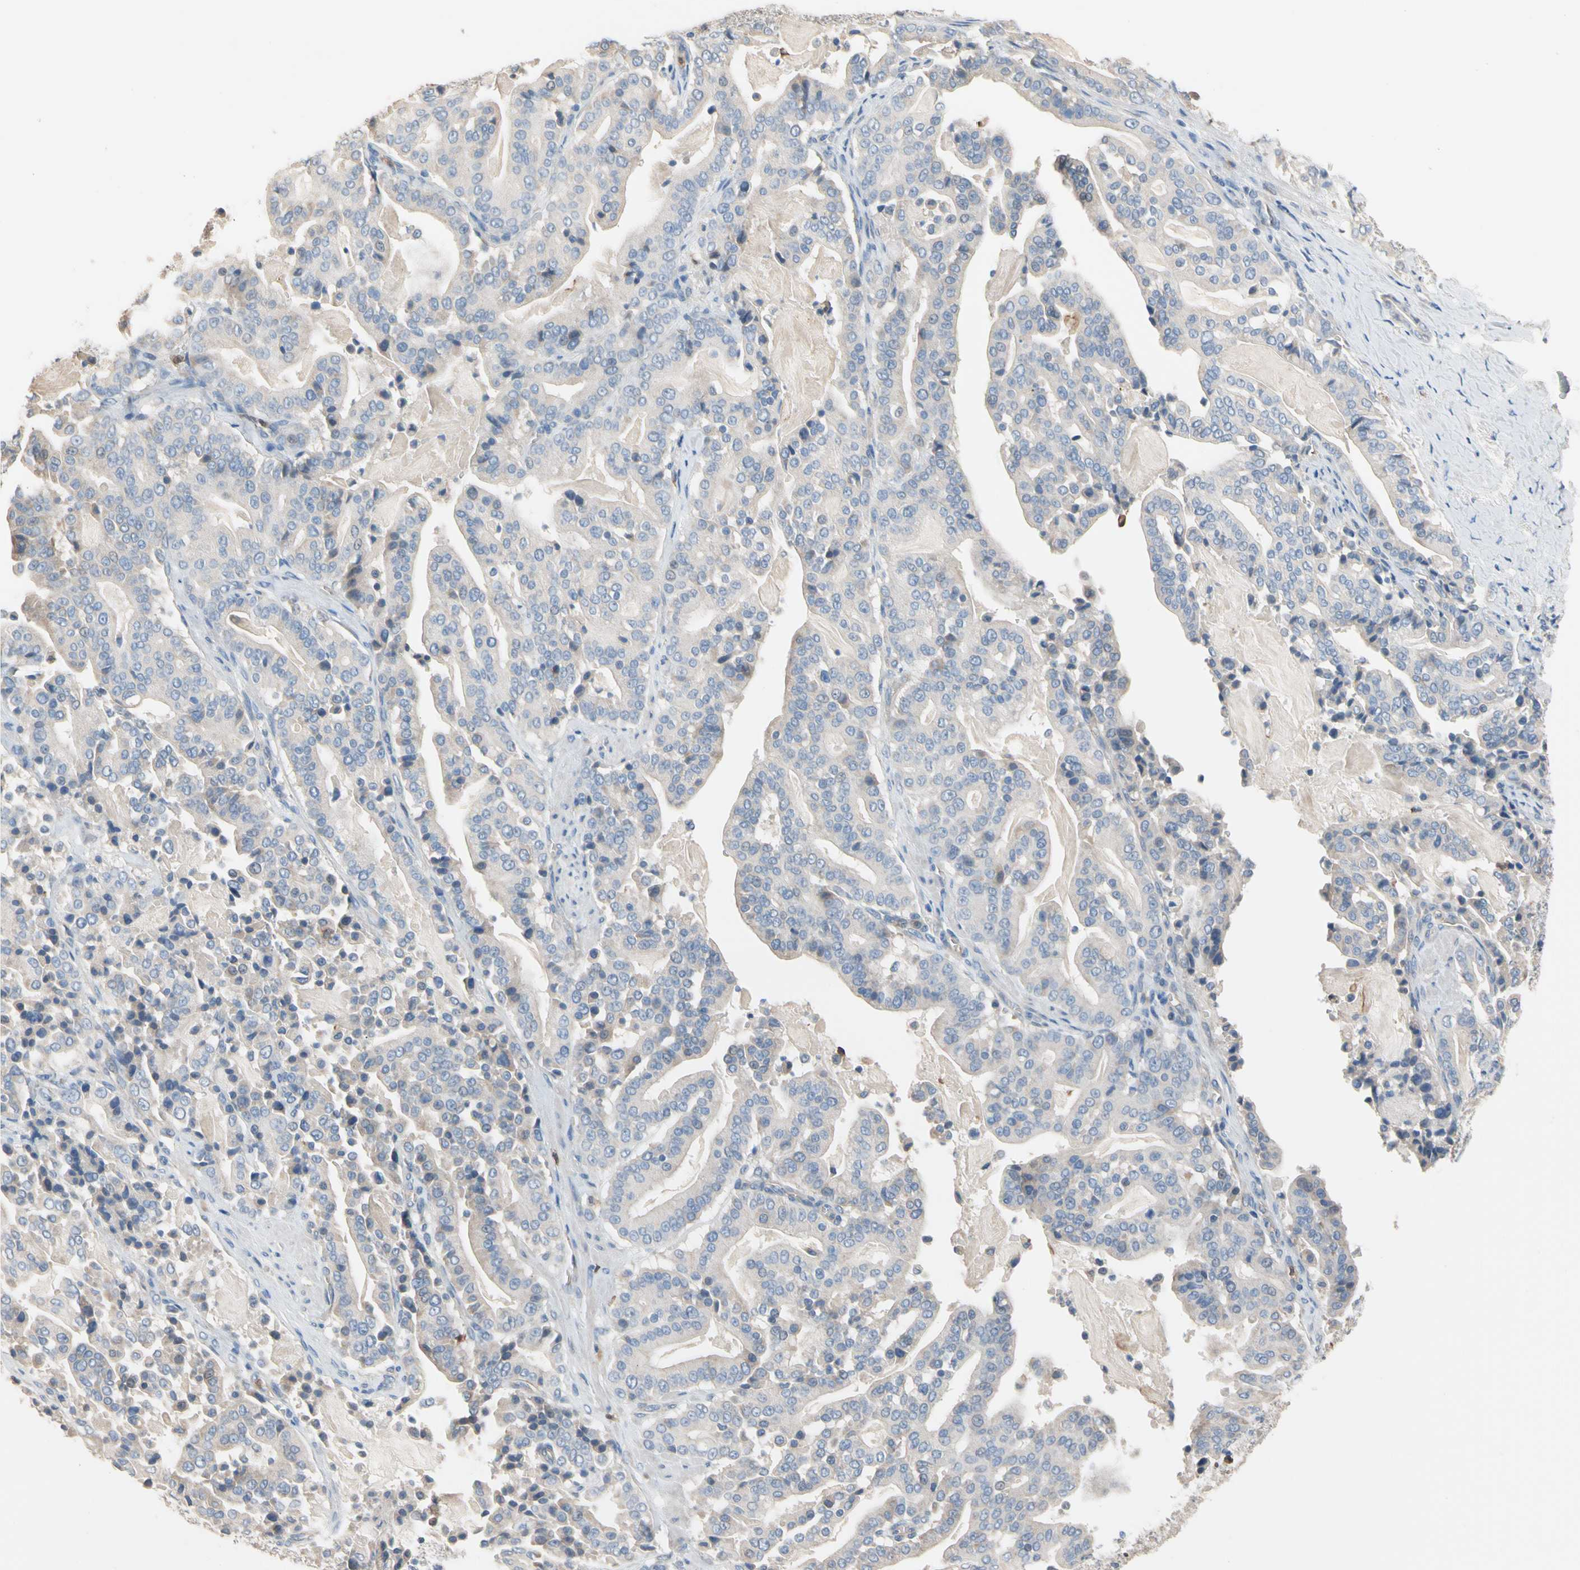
{"staining": {"intensity": "weak", "quantity": "25%-75%", "location": "cytoplasmic/membranous"}, "tissue": "pancreatic cancer", "cell_type": "Tumor cells", "image_type": "cancer", "snomed": [{"axis": "morphology", "description": "Adenocarcinoma, NOS"}, {"axis": "topography", "description": "Pancreas"}], "caption": "Human adenocarcinoma (pancreatic) stained with a protein marker displays weak staining in tumor cells.", "gene": "BBOX1", "patient": {"sex": "male", "age": 63}}